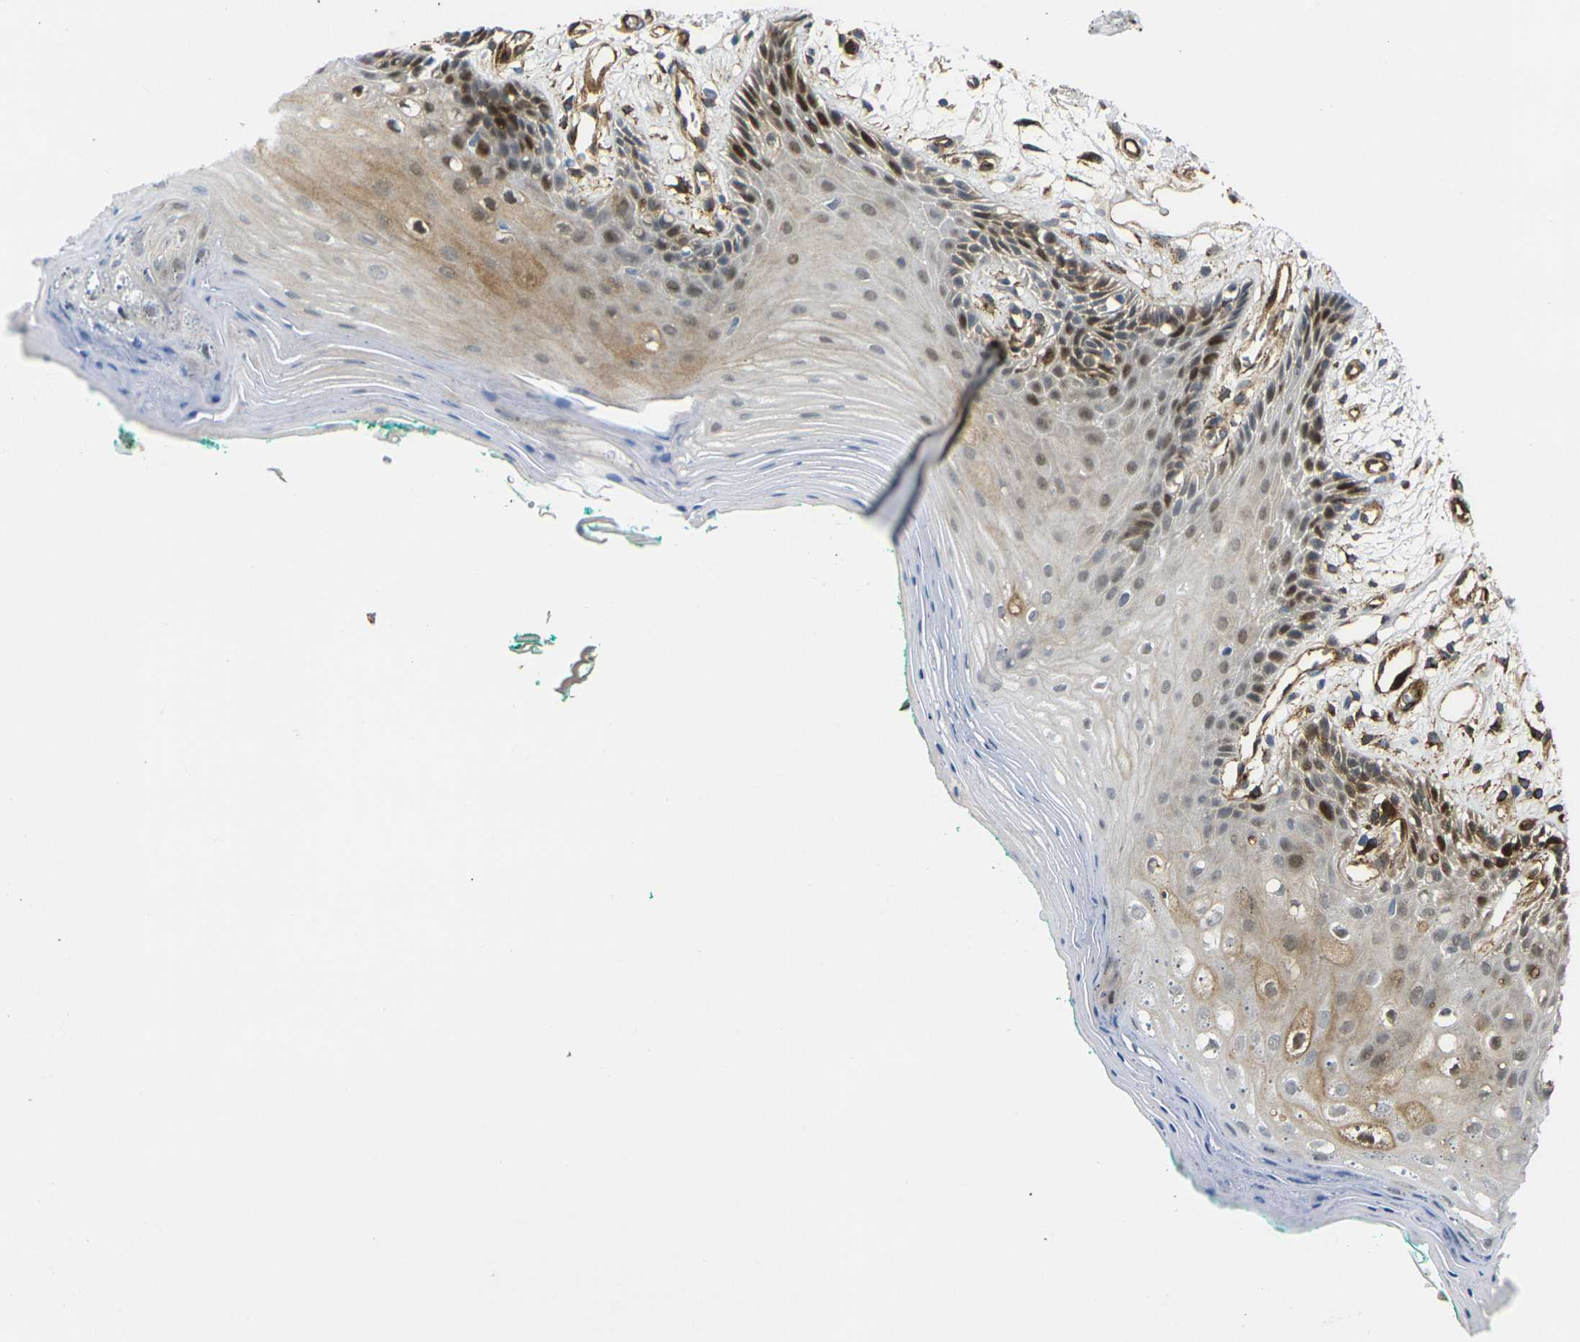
{"staining": {"intensity": "strong", "quantity": "<25%", "location": "cytoplasmic/membranous,nuclear"}, "tissue": "oral mucosa", "cell_type": "Squamous epithelial cells", "image_type": "normal", "snomed": [{"axis": "morphology", "description": "Normal tissue, NOS"}, {"axis": "topography", "description": "Skeletal muscle"}, {"axis": "topography", "description": "Oral tissue"}, {"axis": "topography", "description": "Peripheral nerve tissue"}], "caption": "High-power microscopy captured an immunohistochemistry histopathology image of benign oral mucosa, revealing strong cytoplasmic/membranous,nuclear staining in about <25% of squamous epithelial cells. The protein of interest is shown in brown color, while the nuclei are stained blue.", "gene": "ECE1", "patient": {"sex": "female", "age": 84}}